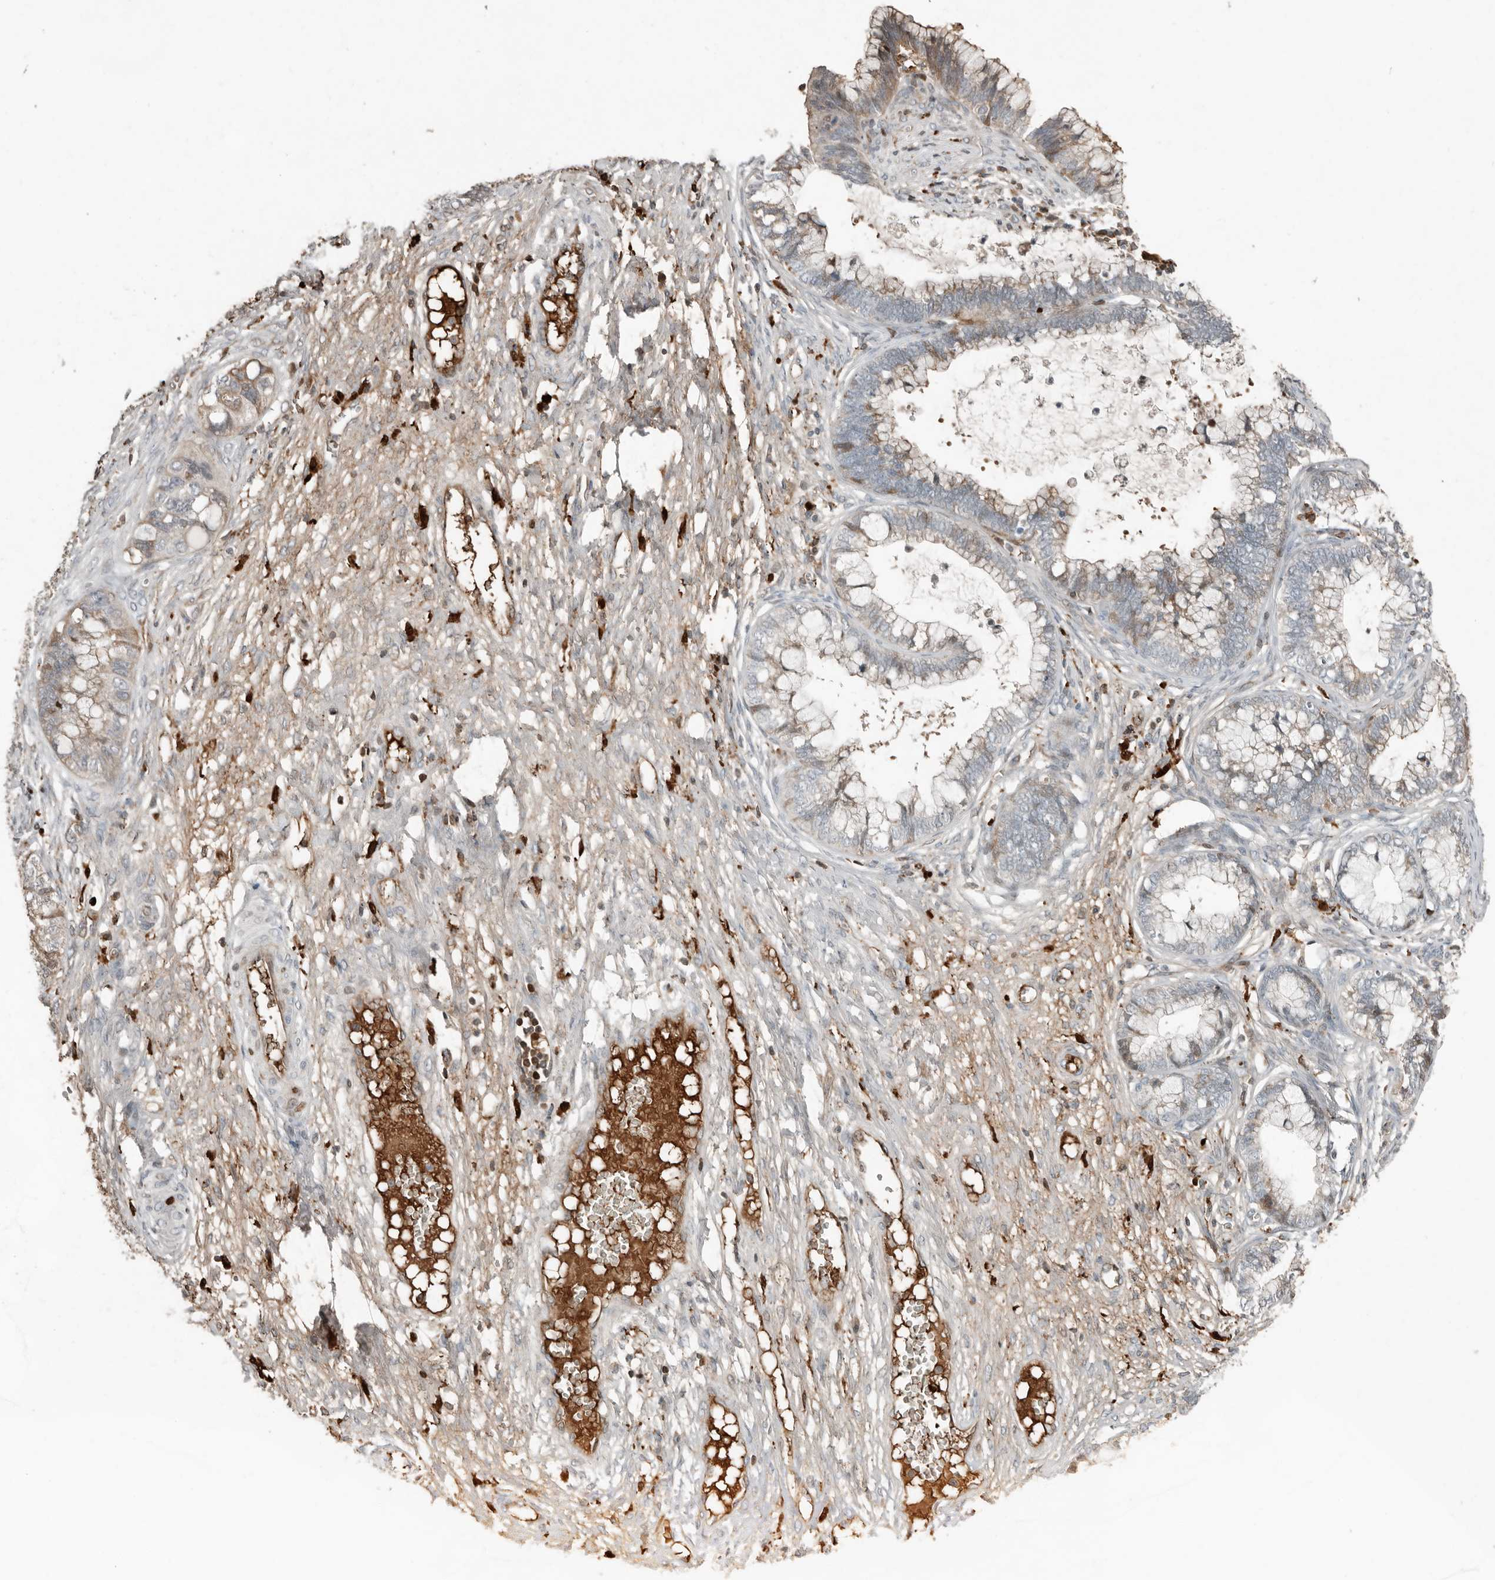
{"staining": {"intensity": "weak", "quantity": "25%-75%", "location": "cytoplasmic/membranous"}, "tissue": "cervical cancer", "cell_type": "Tumor cells", "image_type": "cancer", "snomed": [{"axis": "morphology", "description": "Adenocarcinoma, NOS"}, {"axis": "topography", "description": "Cervix"}], "caption": "A histopathology image showing weak cytoplasmic/membranous positivity in approximately 25%-75% of tumor cells in cervical cancer, as visualized by brown immunohistochemical staining.", "gene": "KLHL38", "patient": {"sex": "female", "age": 44}}